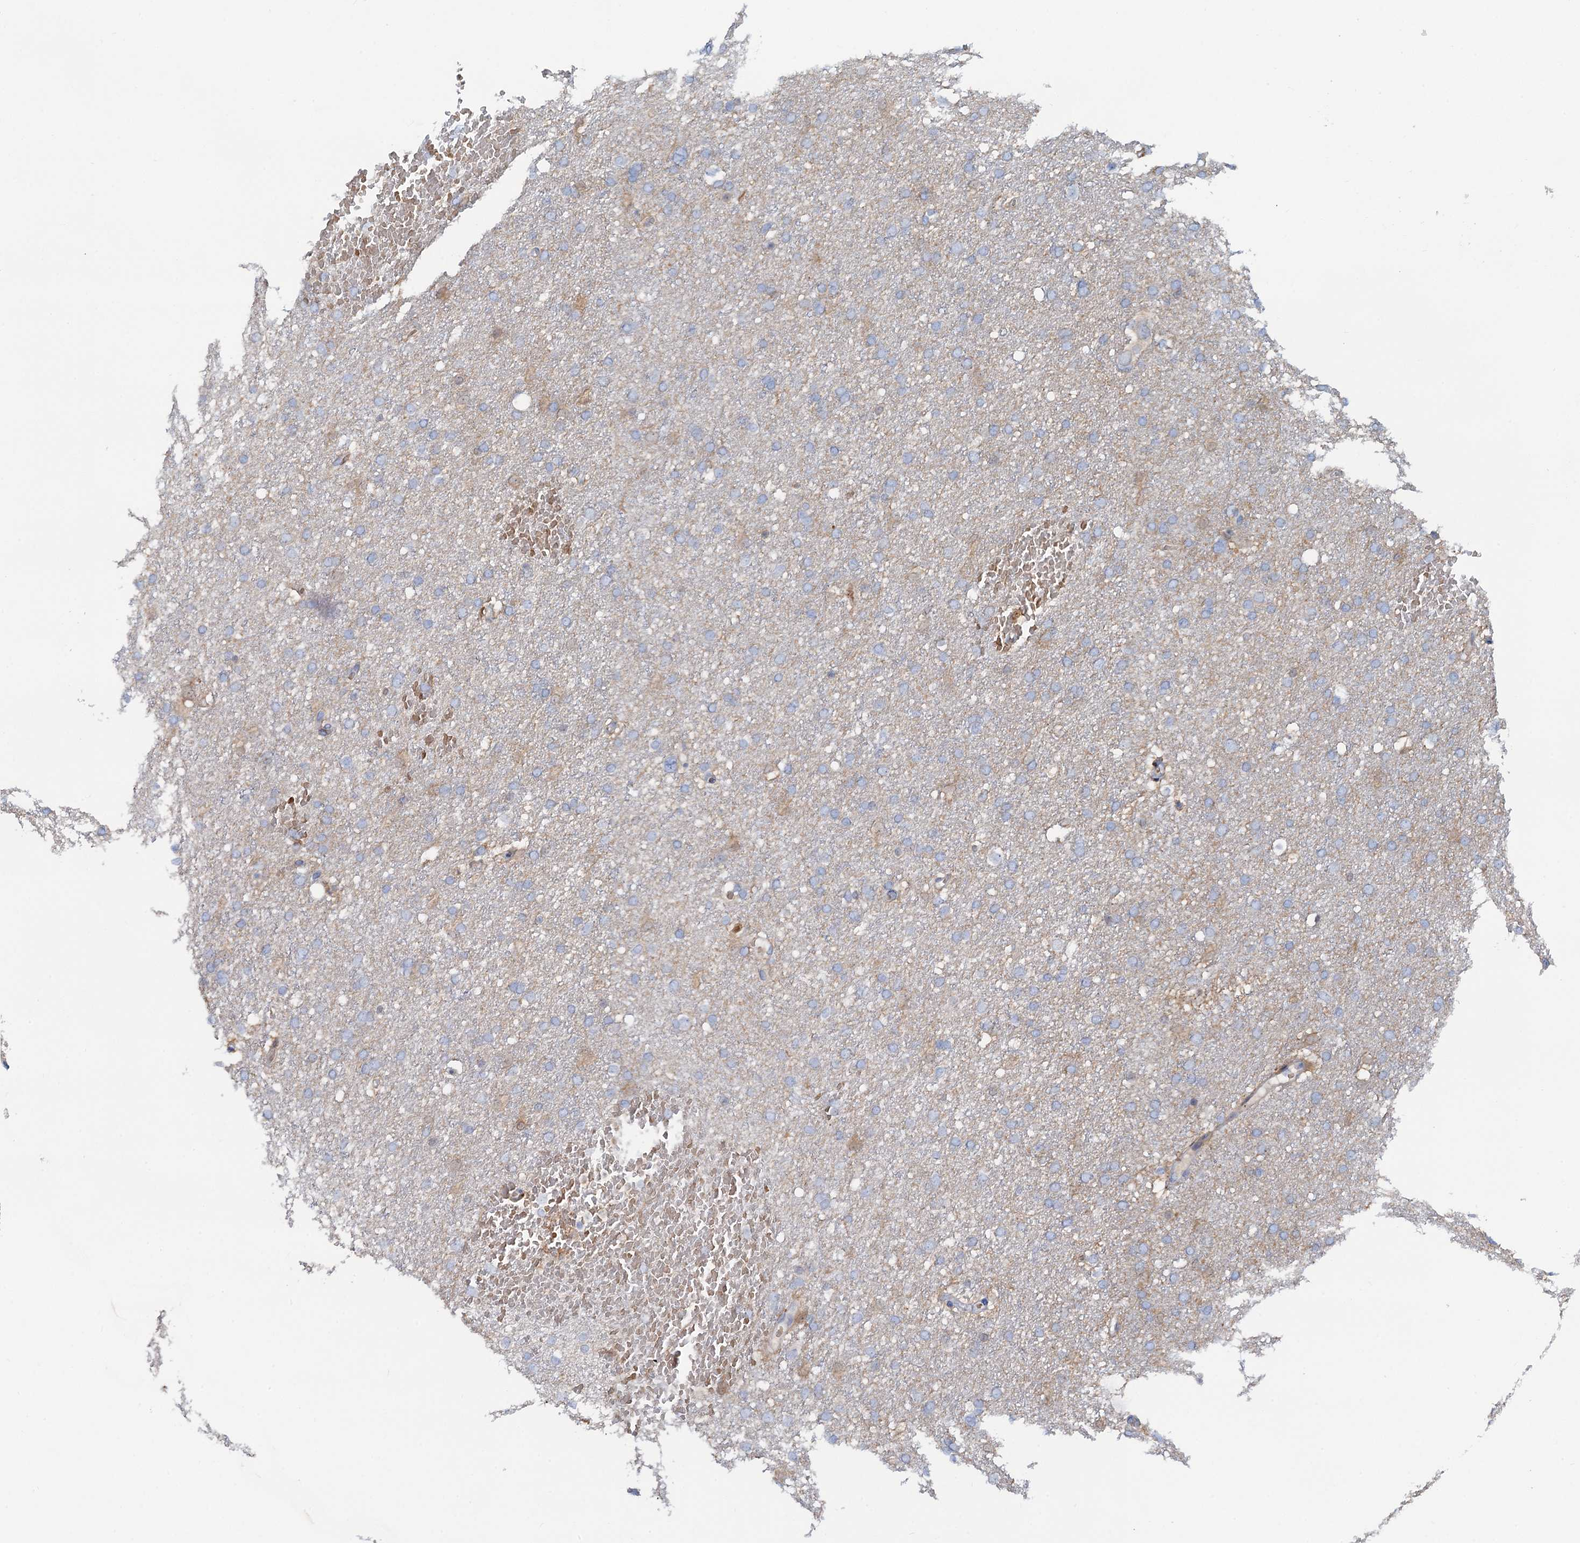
{"staining": {"intensity": "negative", "quantity": "none", "location": "none"}, "tissue": "glioma", "cell_type": "Tumor cells", "image_type": "cancer", "snomed": [{"axis": "morphology", "description": "Glioma, malignant, High grade"}, {"axis": "topography", "description": "Cerebral cortex"}], "caption": "This image is of malignant high-grade glioma stained with immunohistochemistry (IHC) to label a protein in brown with the nuclei are counter-stained blue. There is no staining in tumor cells.", "gene": "FAH", "patient": {"sex": "female", "age": 36}}